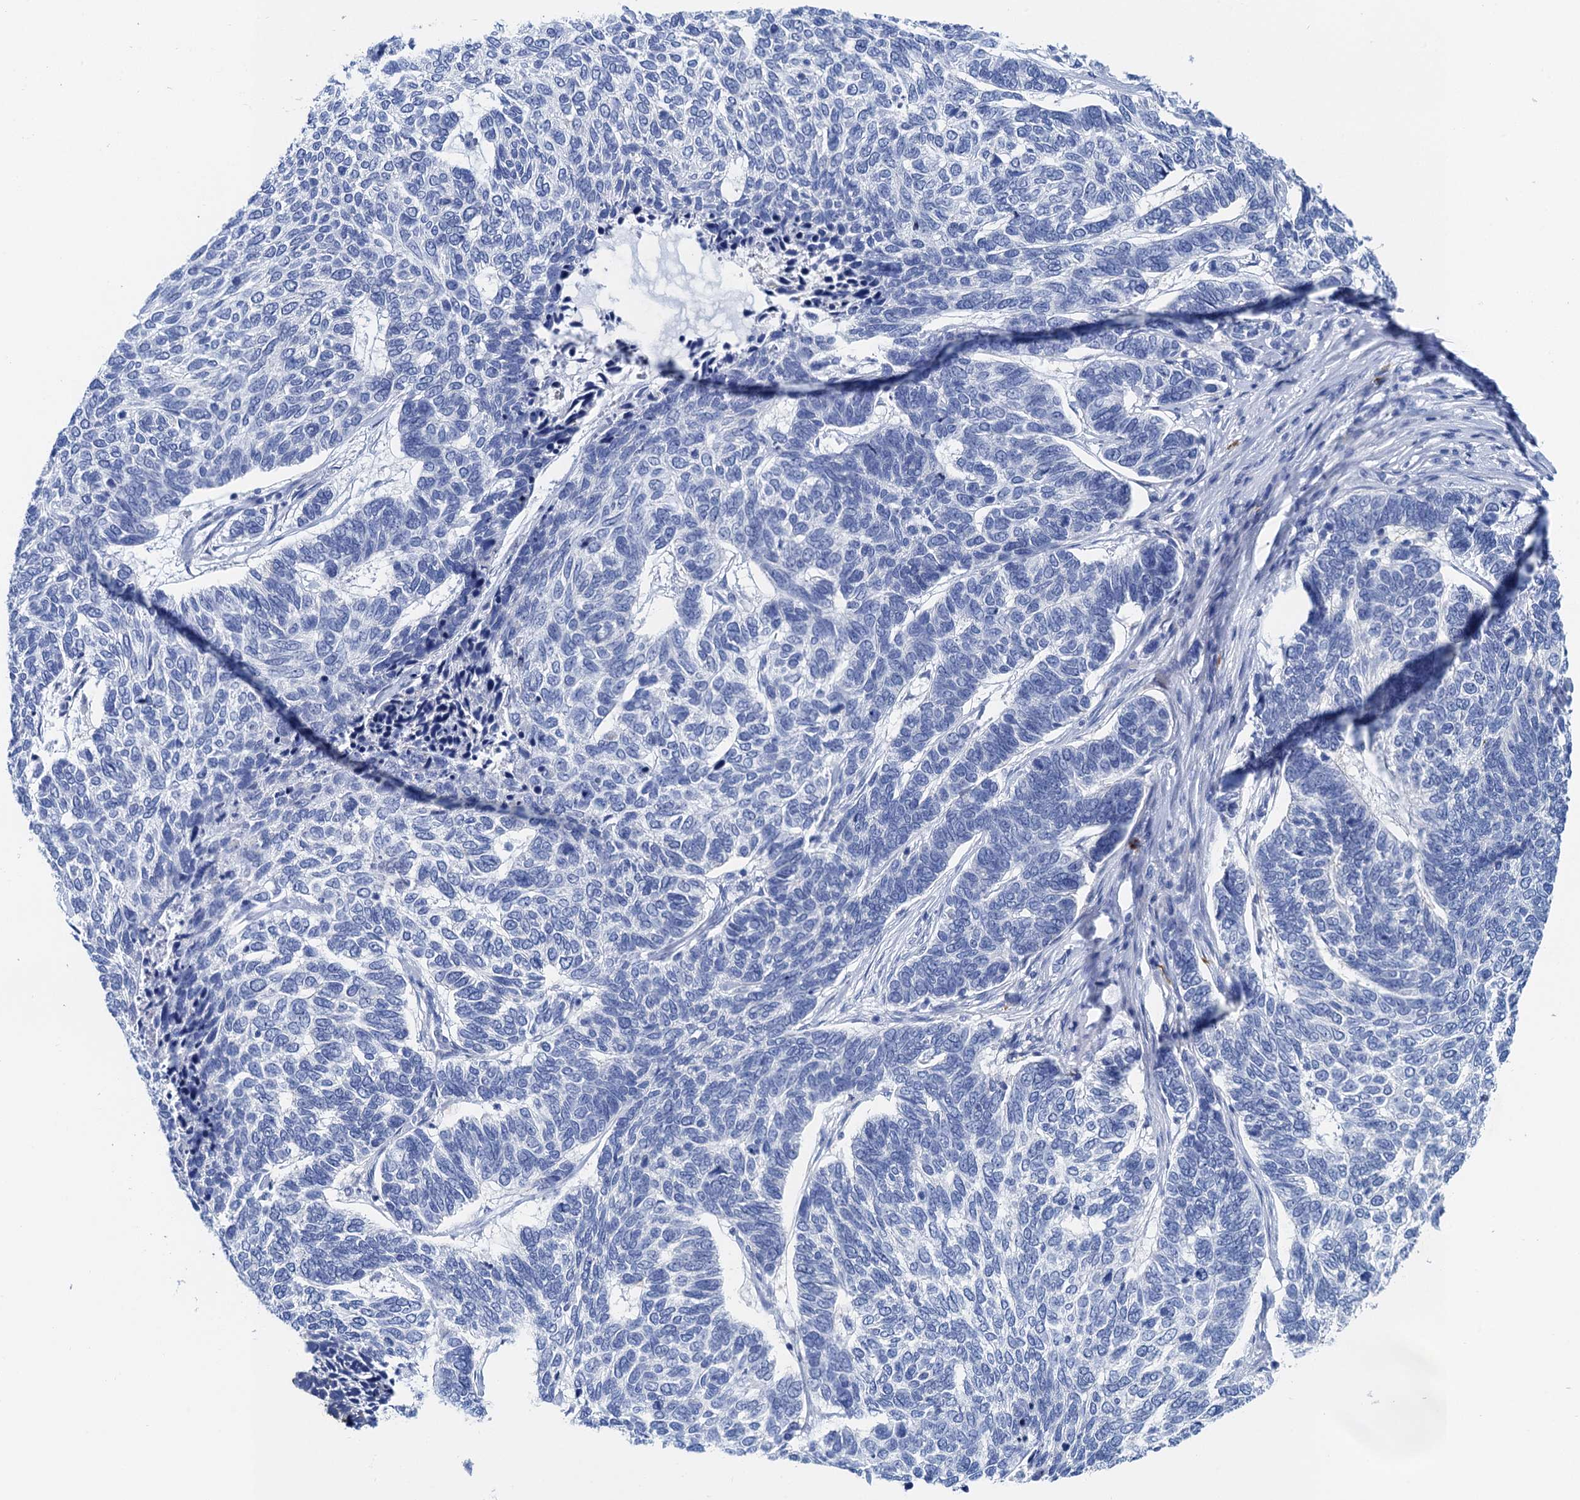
{"staining": {"intensity": "negative", "quantity": "none", "location": "none"}, "tissue": "skin cancer", "cell_type": "Tumor cells", "image_type": "cancer", "snomed": [{"axis": "morphology", "description": "Basal cell carcinoma"}, {"axis": "topography", "description": "Skin"}], "caption": "IHC of human basal cell carcinoma (skin) exhibits no staining in tumor cells.", "gene": "NLRP10", "patient": {"sex": "female", "age": 65}}